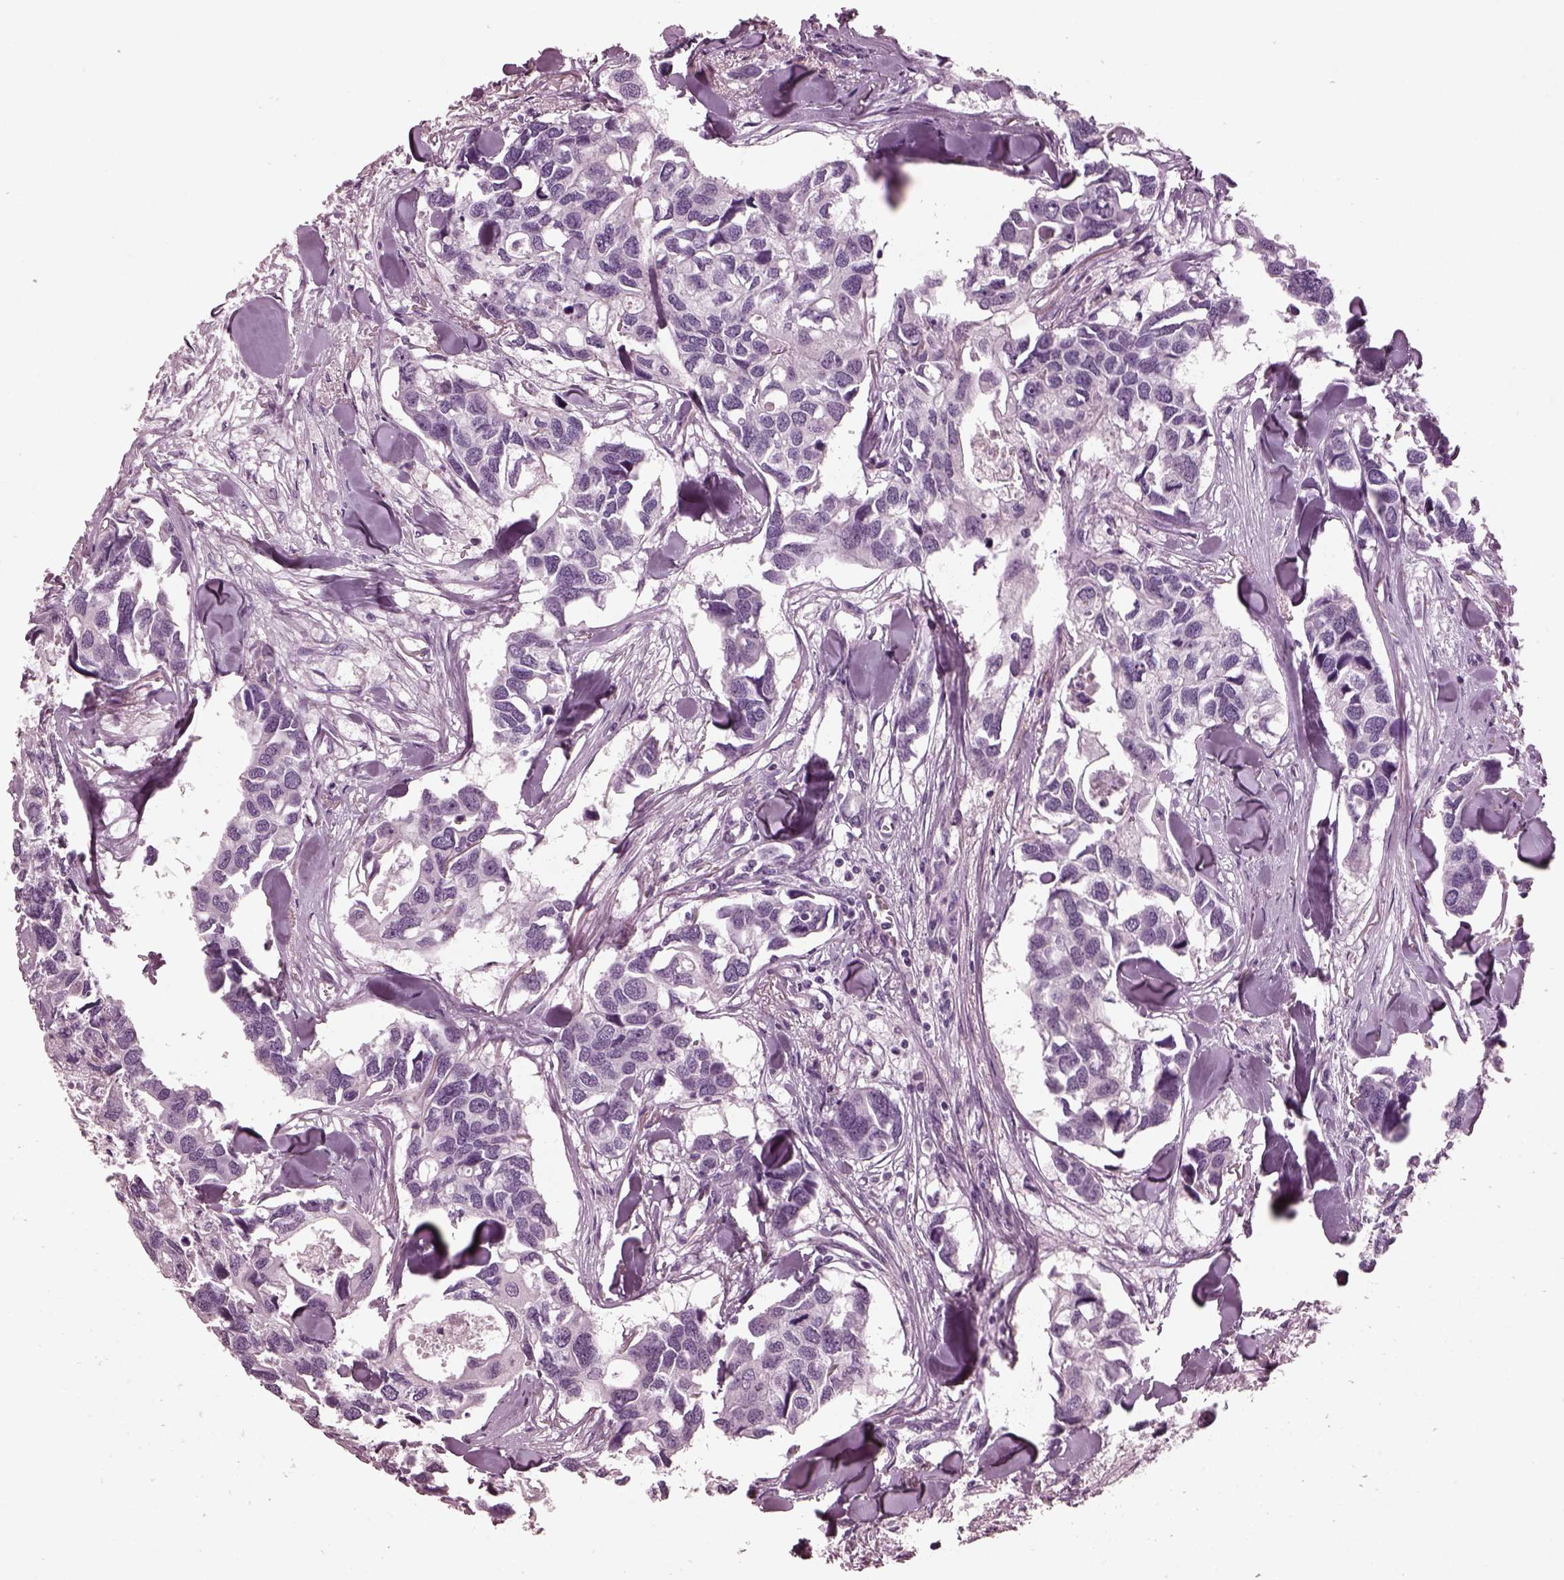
{"staining": {"intensity": "negative", "quantity": "none", "location": "none"}, "tissue": "breast cancer", "cell_type": "Tumor cells", "image_type": "cancer", "snomed": [{"axis": "morphology", "description": "Duct carcinoma"}, {"axis": "topography", "description": "Breast"}], "caption": "IHC of human breast intraductal carcinoma reveals no expression in tumor cells. (DAB IHC, high magnification).", "gene": "MIB2", "patient": {"sex": "female", "age": 83}}